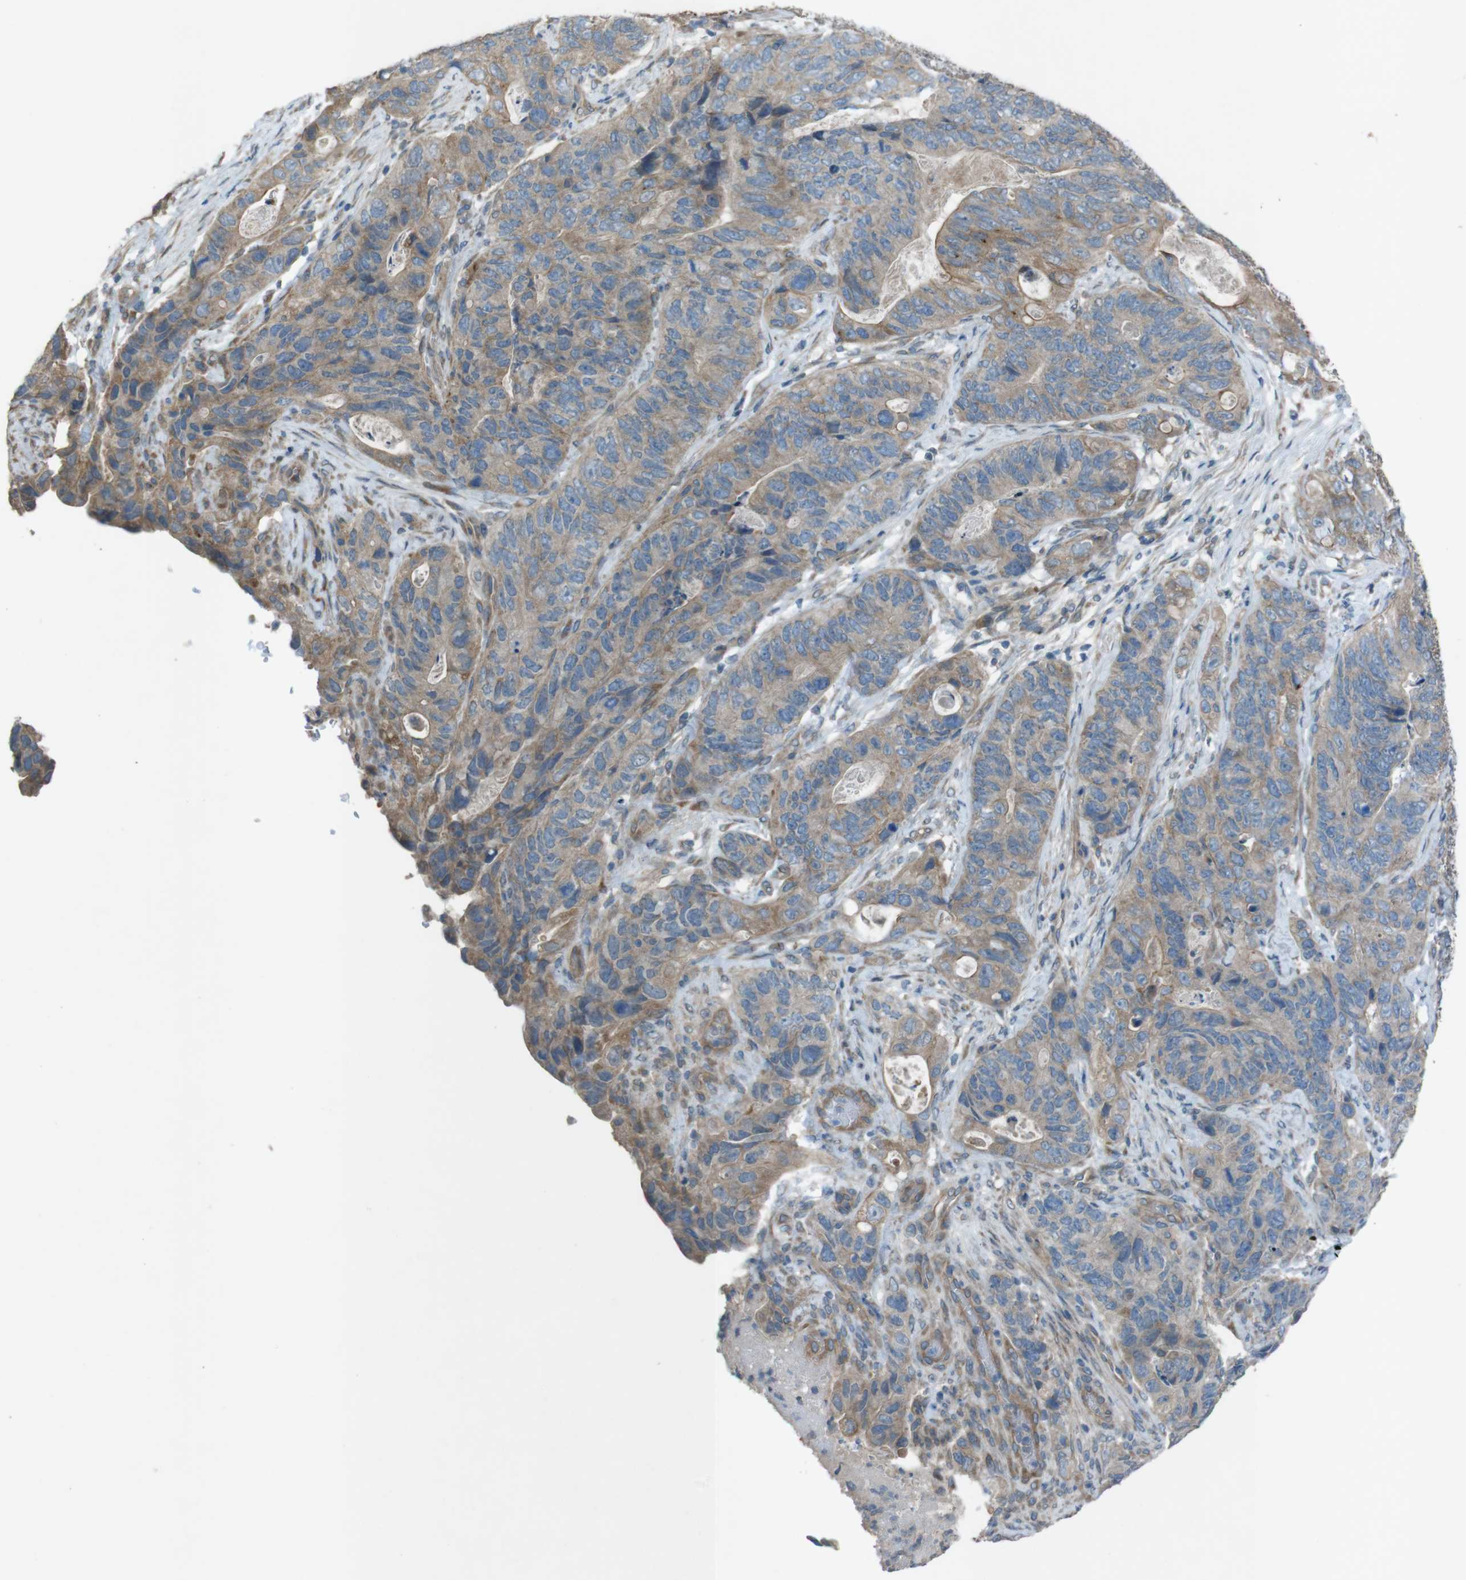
{"staining": {"intensity": "weak", "quantity": ">75%", "location": "cytoplasmic/membranous"}, "tissue": "stomach cancer", "cell_type": "Tumor cells", "image_type": "cancer", "snomed": [{"axis": "morphology", "description": "Adenocarcinoma, NOS"}, {"axis": "topography", "description": "Stomach"}], "caption": "Stomach cancer tissue exhibits weak cytoplasmic/membranous positivity in approximately >75% of tumor cells, visualized by immunohistochemistry. (DAB (3,3'-diaminobenzidine) = brown stain, brightfield microscopy at high magnification).", "gene": "TMEM41B", "patient": {"sex": "female", "age": 89}}